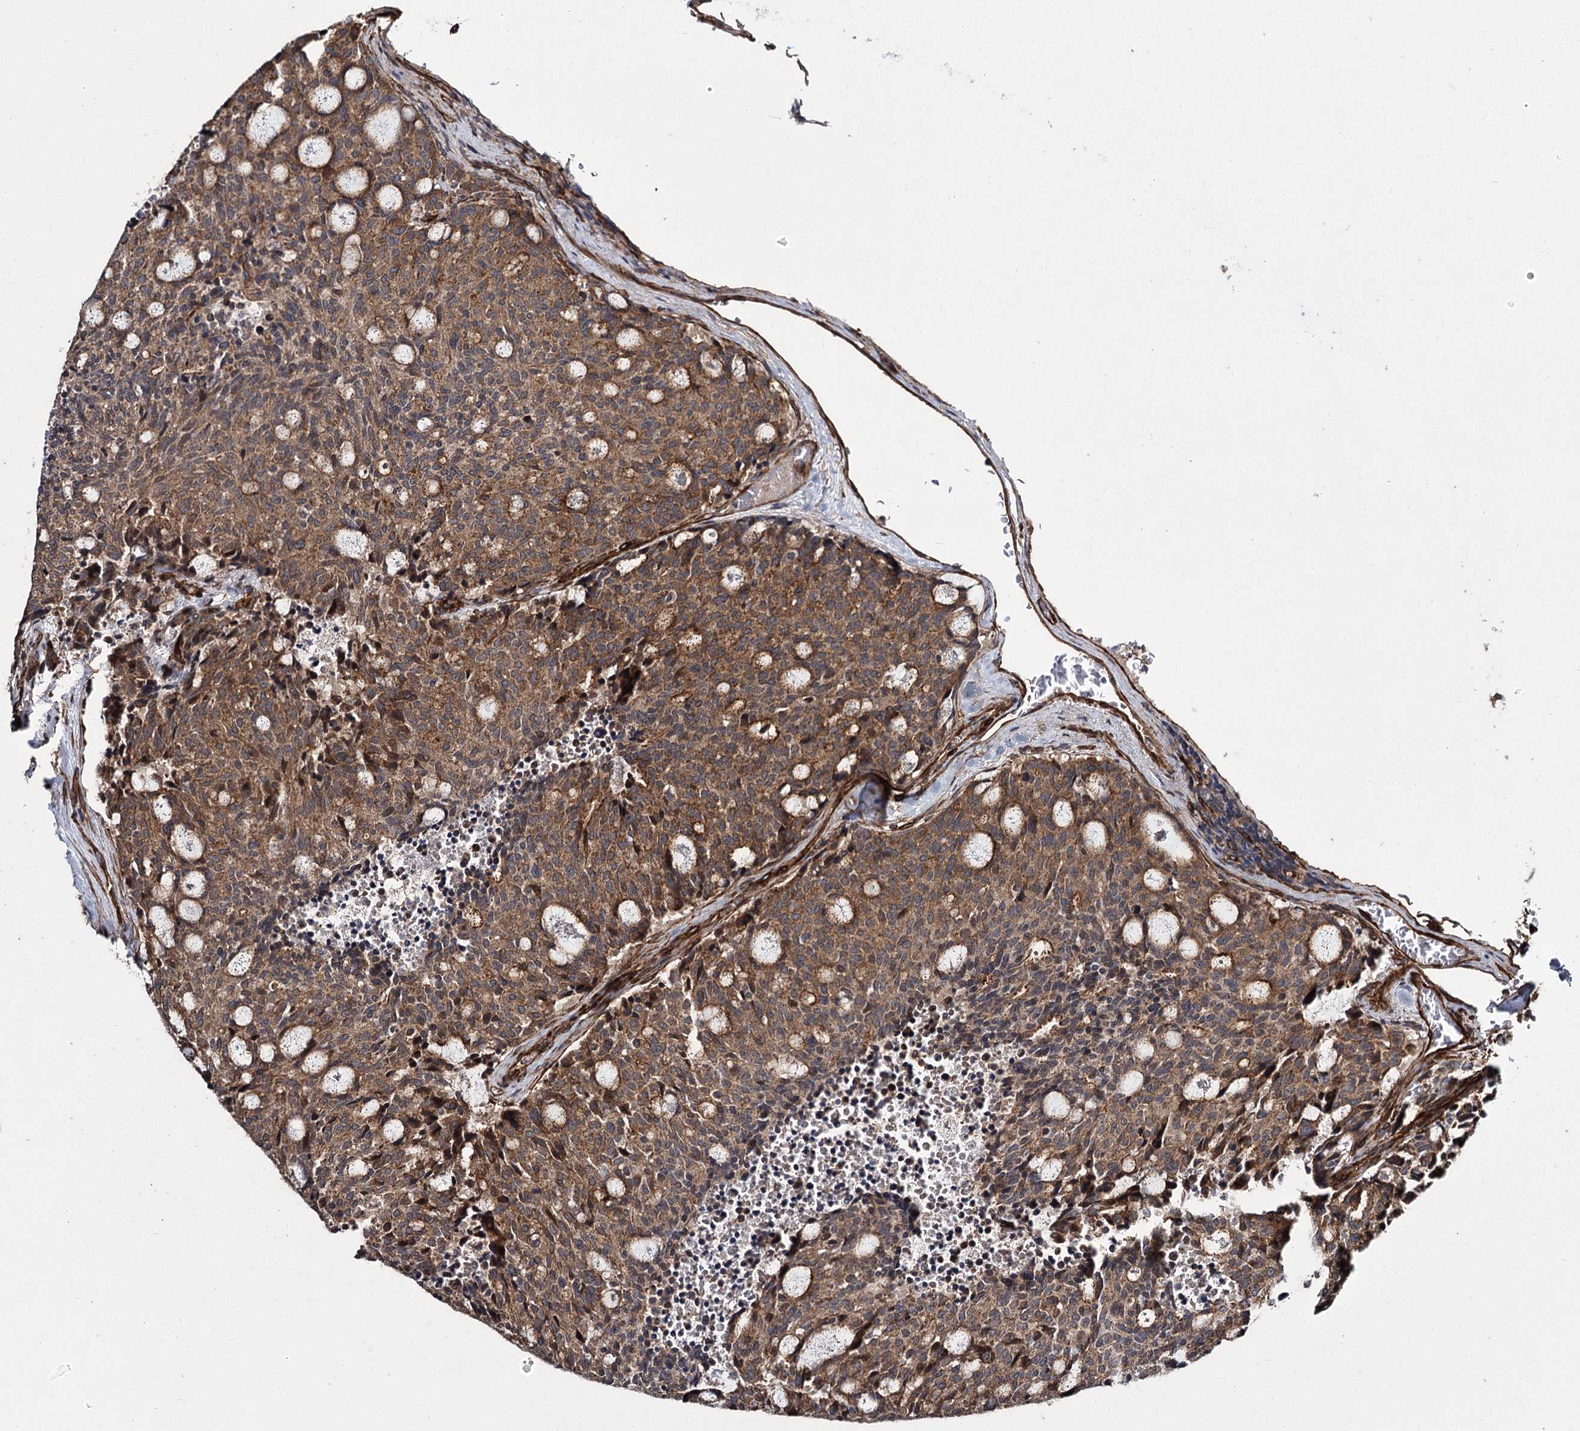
{"staining": {"intensity": "moderate", "quantity": ">75%", "location": "cytoplasmic/membranous"}, "tissue": "carcinoid", "cell_type": "Tumor cells", "image_type": "cancer", "snomed": [{"axis": "morphology", "description": "Carcinoid, malignant, NOS"}, {"axis": "topography", "description": "Pancreas"}], "caption": "A high-resolution image shows immunohistochemistry (IHC) staining of carcinoid (malignant), which shows moderate cytoplasmic/membranous staining in approximately >75% of tumor cells.", "gene": "MYO1C", "patient": {"sex": "female", "age": 54}}